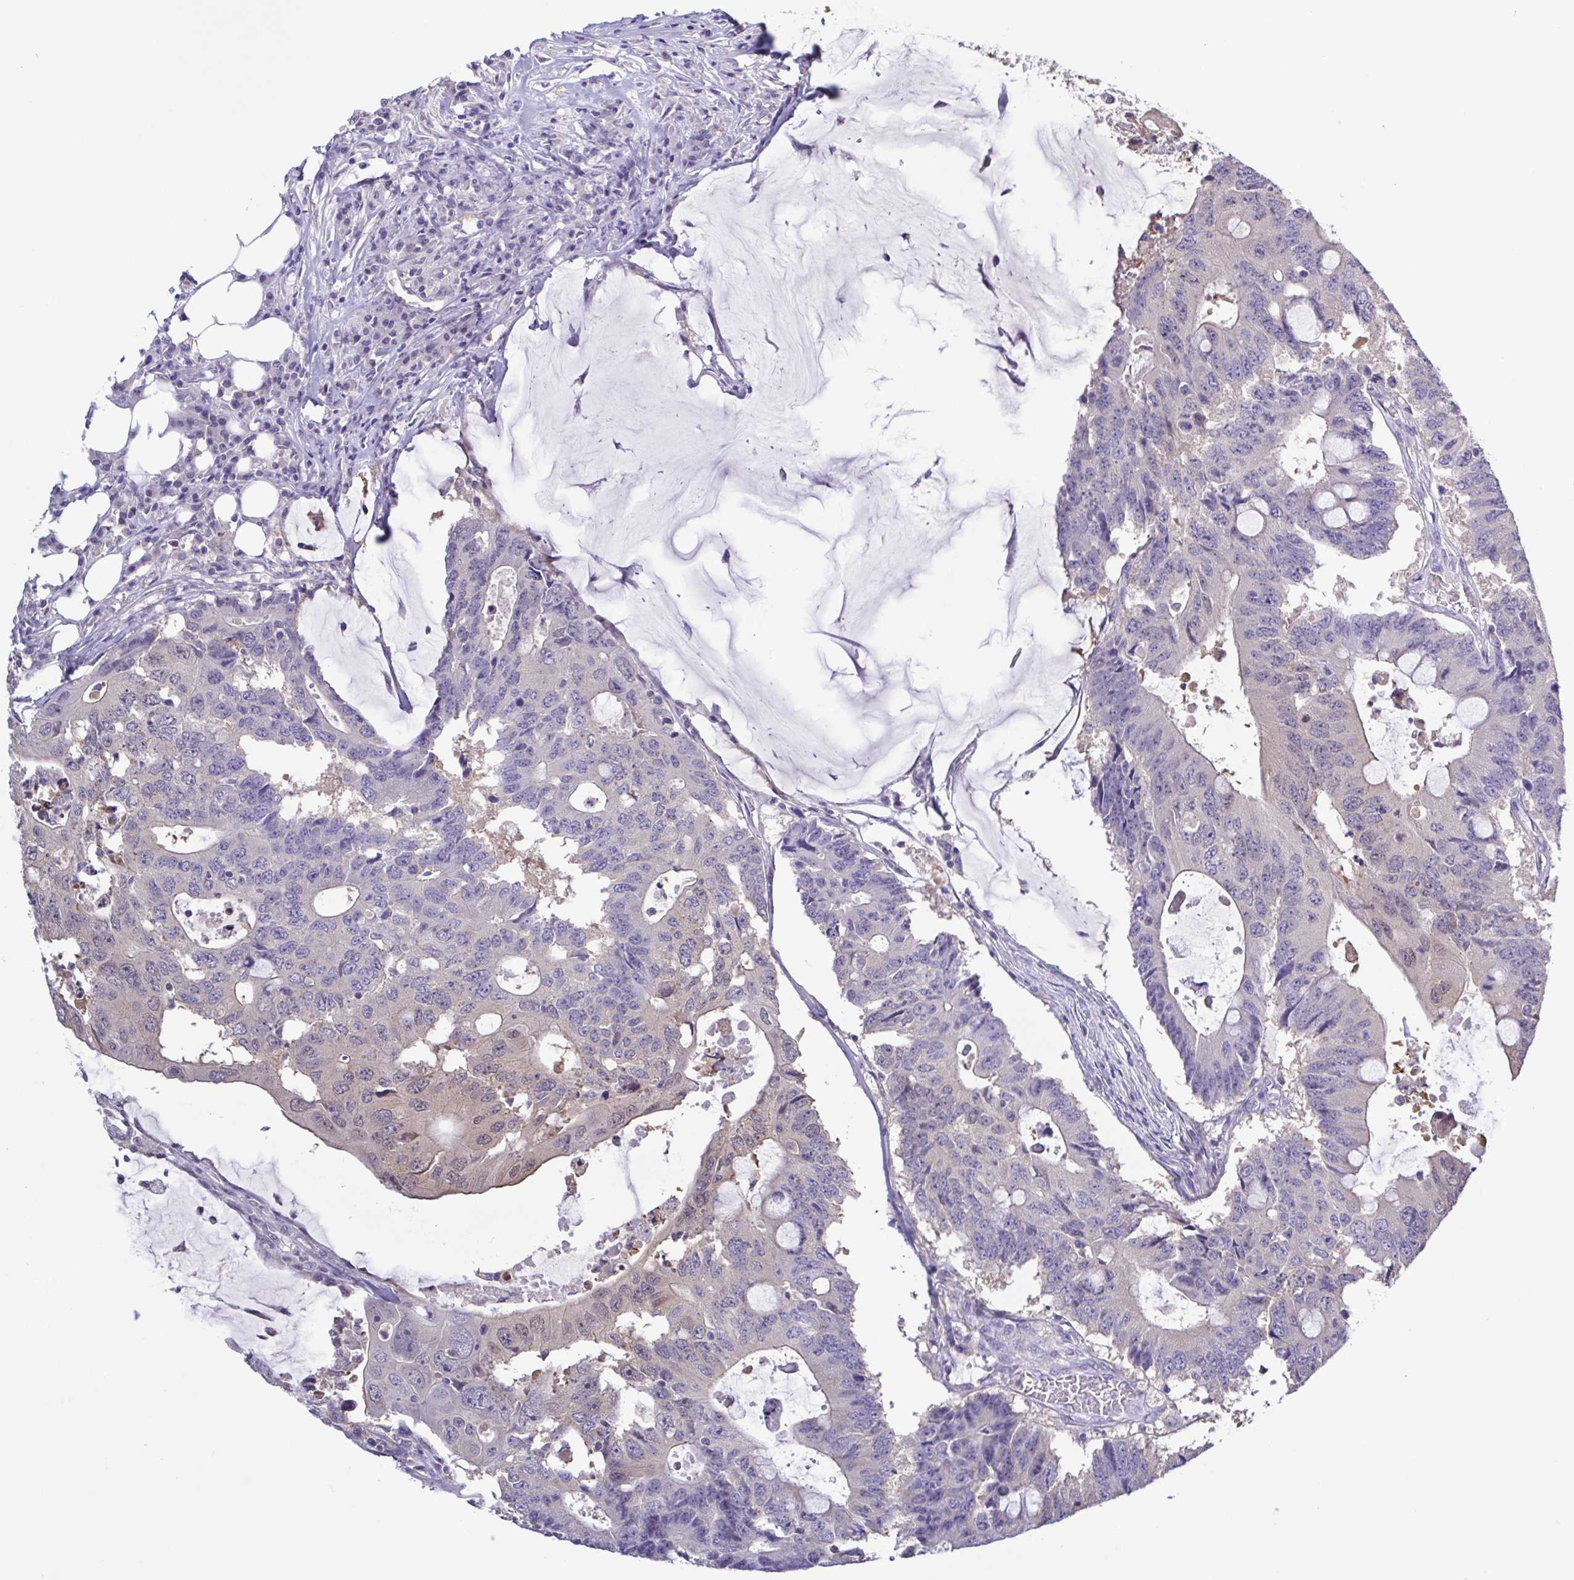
{"staining": {"intensity": "weak", "quantity": "<25%", "location": "cytoplasmic/membranous"}, "tissue": "colorectal cancer", "cell_type": "Tumor cells", "image_type": "cancer", "snomed": [{"axis": "morphology", "description": "Adenocarcinoma, NOS"}, {"axis": "topography", "description": "Colon"}], "caption": "Colorectal cancer (adenocarcinoma) stained for a protein using immunohistochemistry reveals no expression tumor cells.", "gene": "LDHC", "patient": {"sex": "male", "age": 71}}